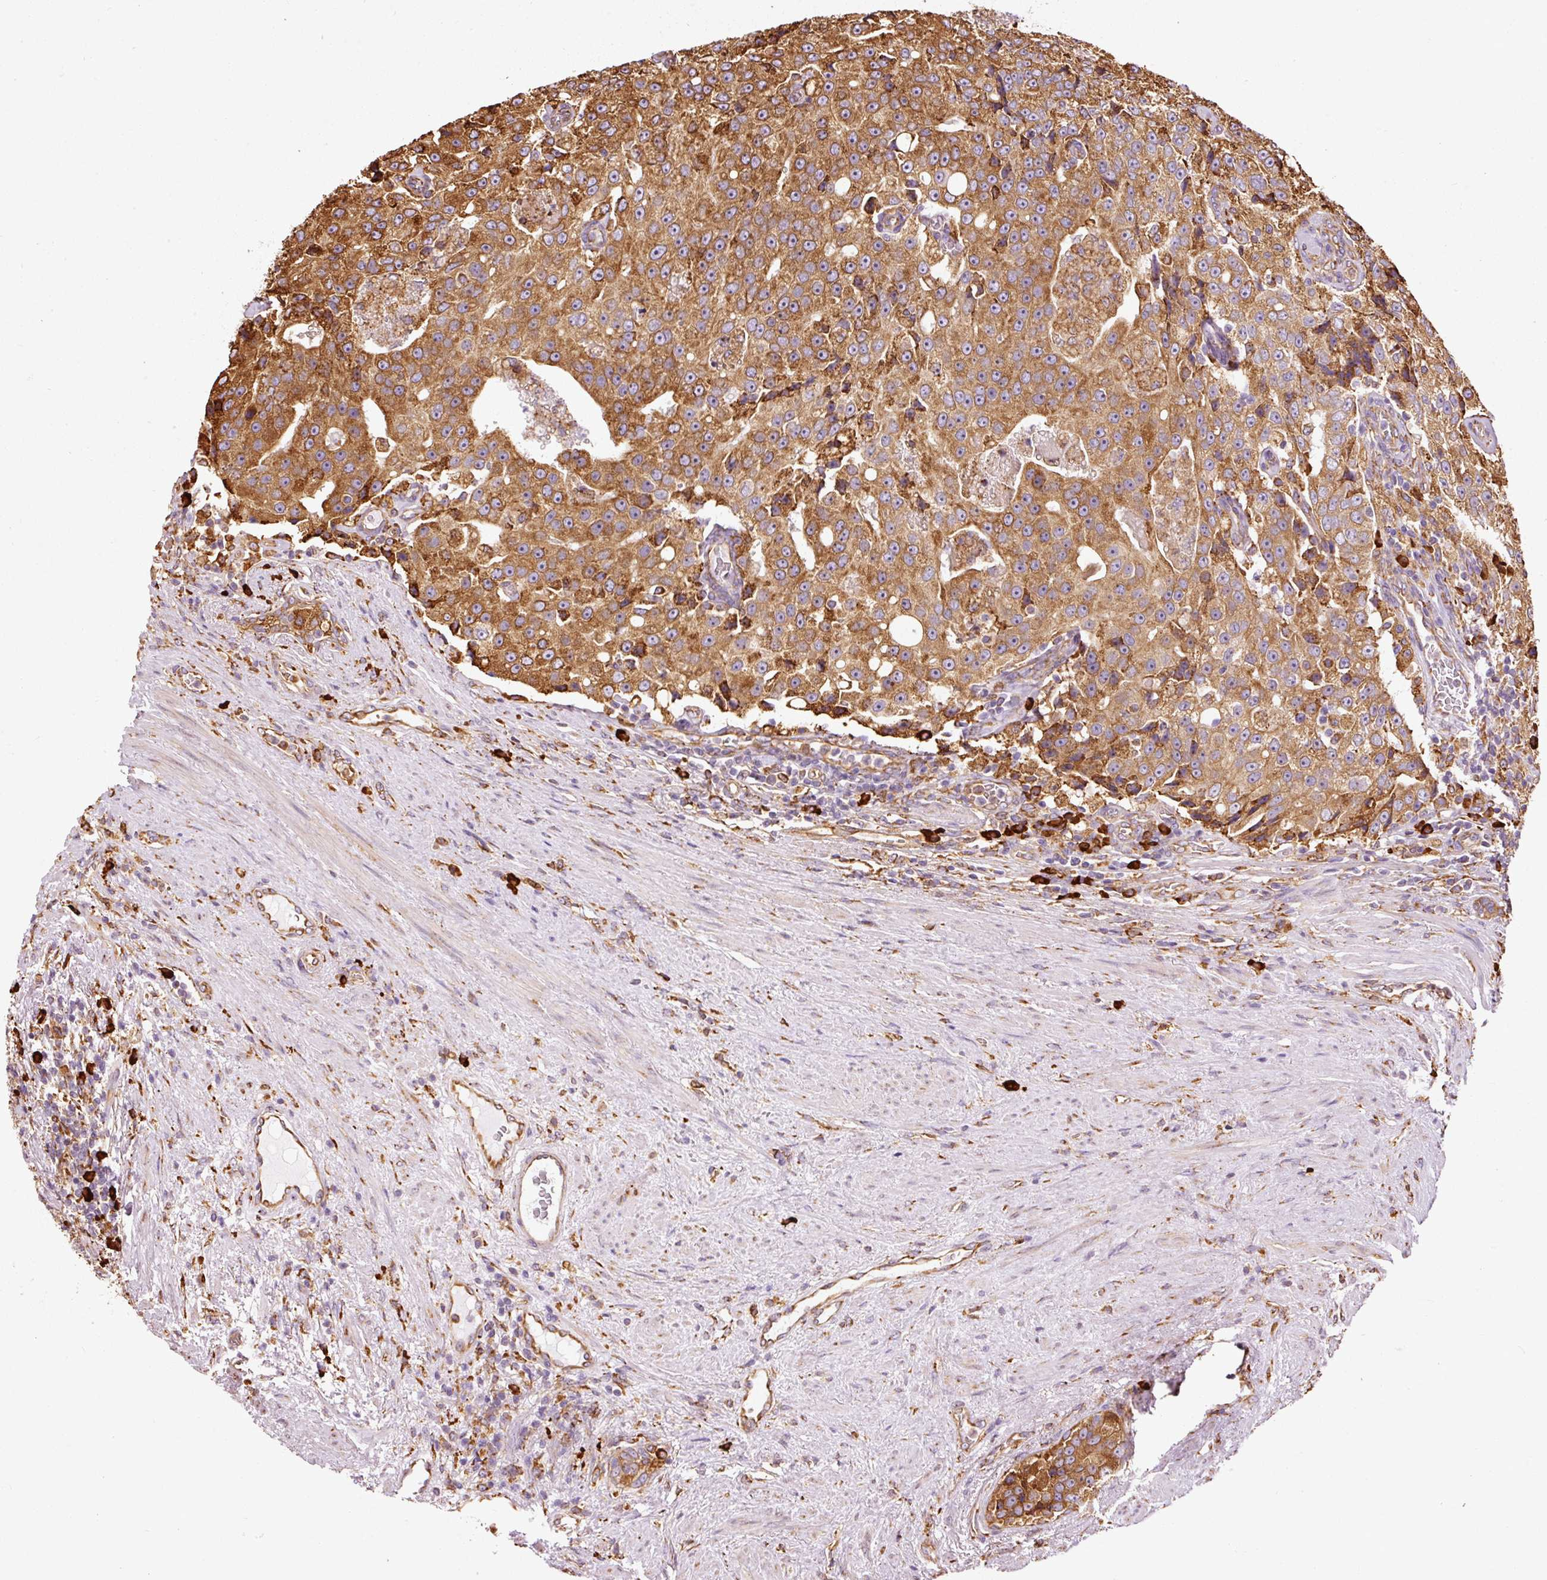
{"staining": {"intensity": "strong", "quantity": ">75%", "location": "cytoplasmic/membranous"}, "tissue": "prostate cancer", "cell_type": "Tumor cells", "image_type": "cancer", "snomed": [{"axis": "morphology", "description": "Adenocarcinoma, High grade"}, {"axis": "topography", "description": "Prostate"}], "caption": "Adenocarcinoma (high-grade) (prostate) stained with a brown dye reveals strong cytoplasmic/membranous positive staining in about >75% of tumor cells.", "gene": "KLC1", "patient": {"sex": "male", "age": 70}}